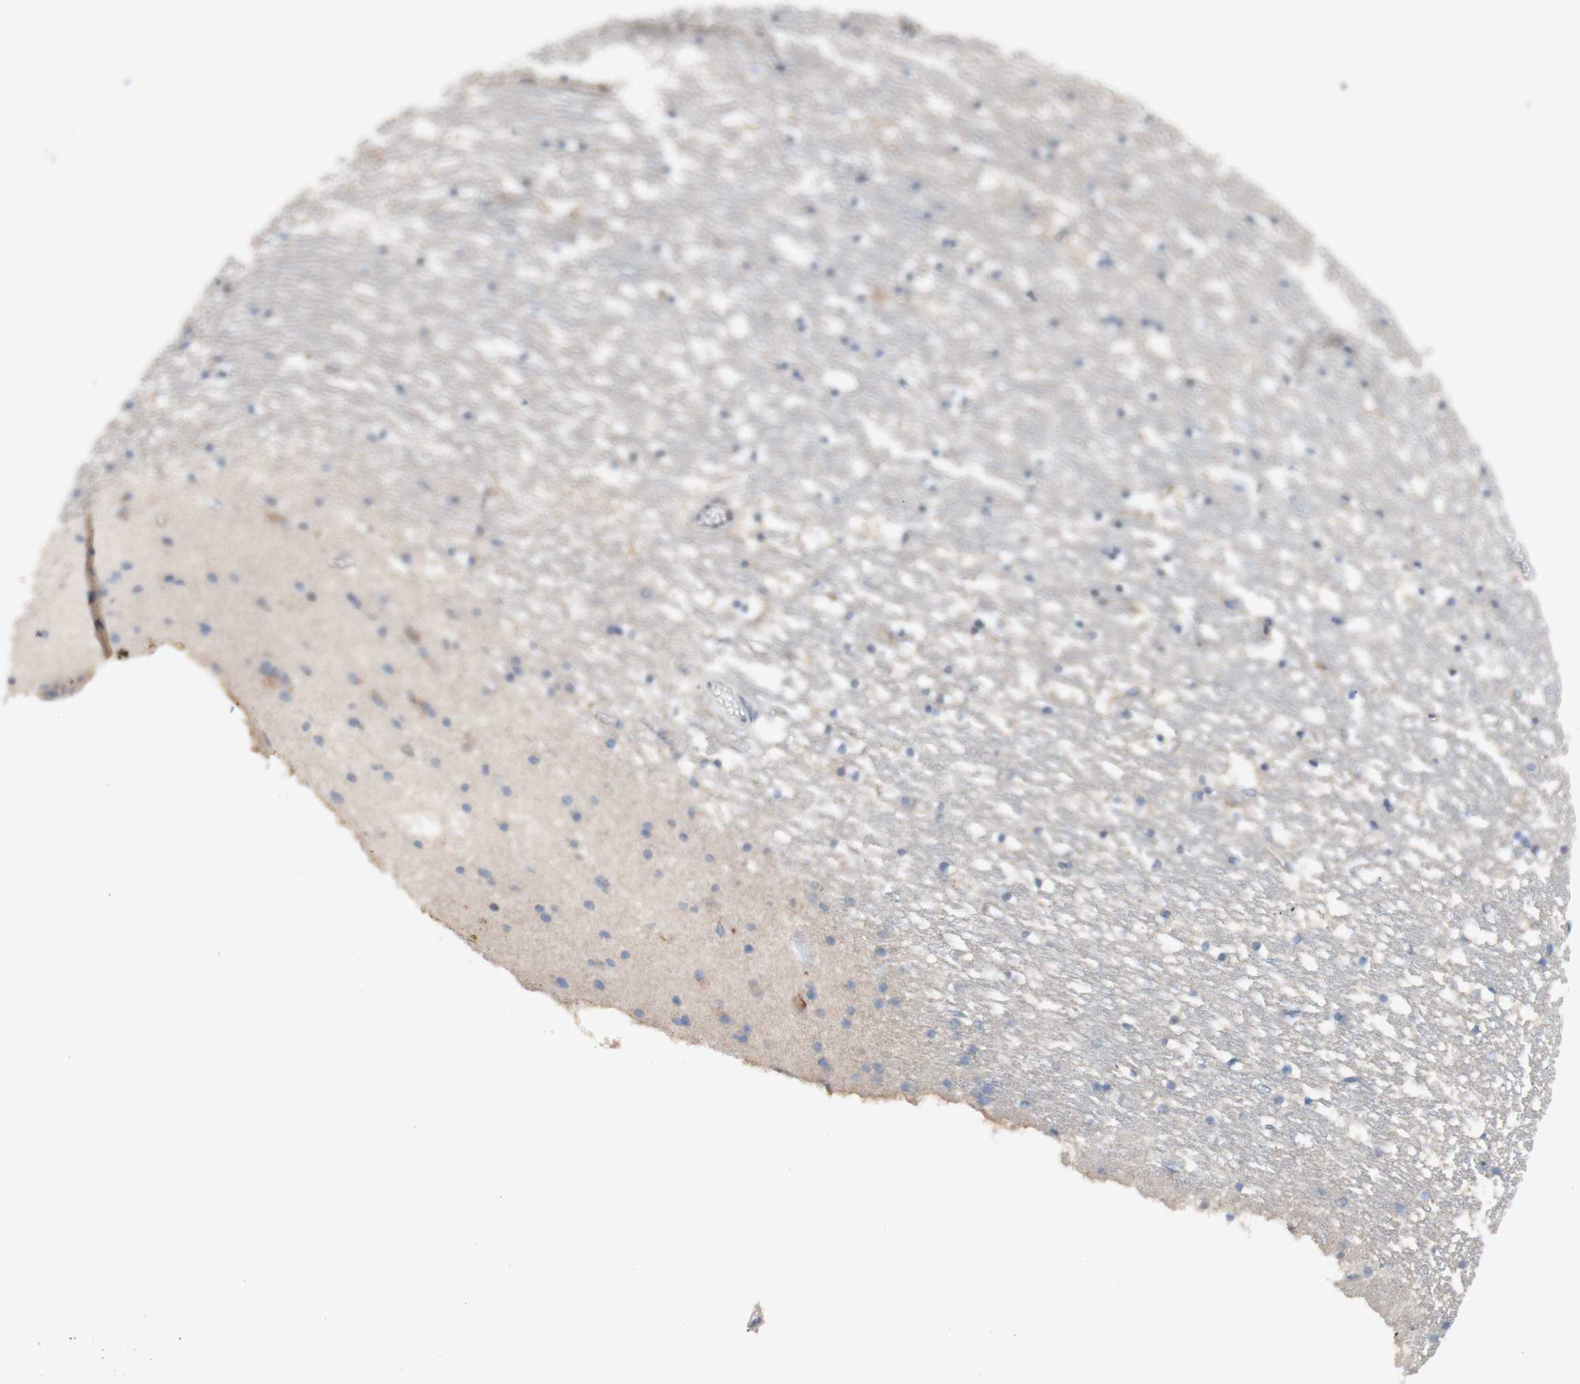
{"staining": {"intensity": "moderate", "quantity": "<25%", "location": "cytoplasmic/membranous"}, "tissue": "caudate", "cell_type": "Glial cells", "image_type": "normal", "snomed": [{"axis": "morphology", "description": "Normal tissue, NOS"}, {"axis": "topography", "description": "Lateral ventricle wall"}], "caption": "Caudate stained with a brown dye demonstrates moderate cytoplasmic/membranous positive expression in about <25% of glial cells.", "gene": "PEX2", "patient": {"sex": "male", "age": 45}}